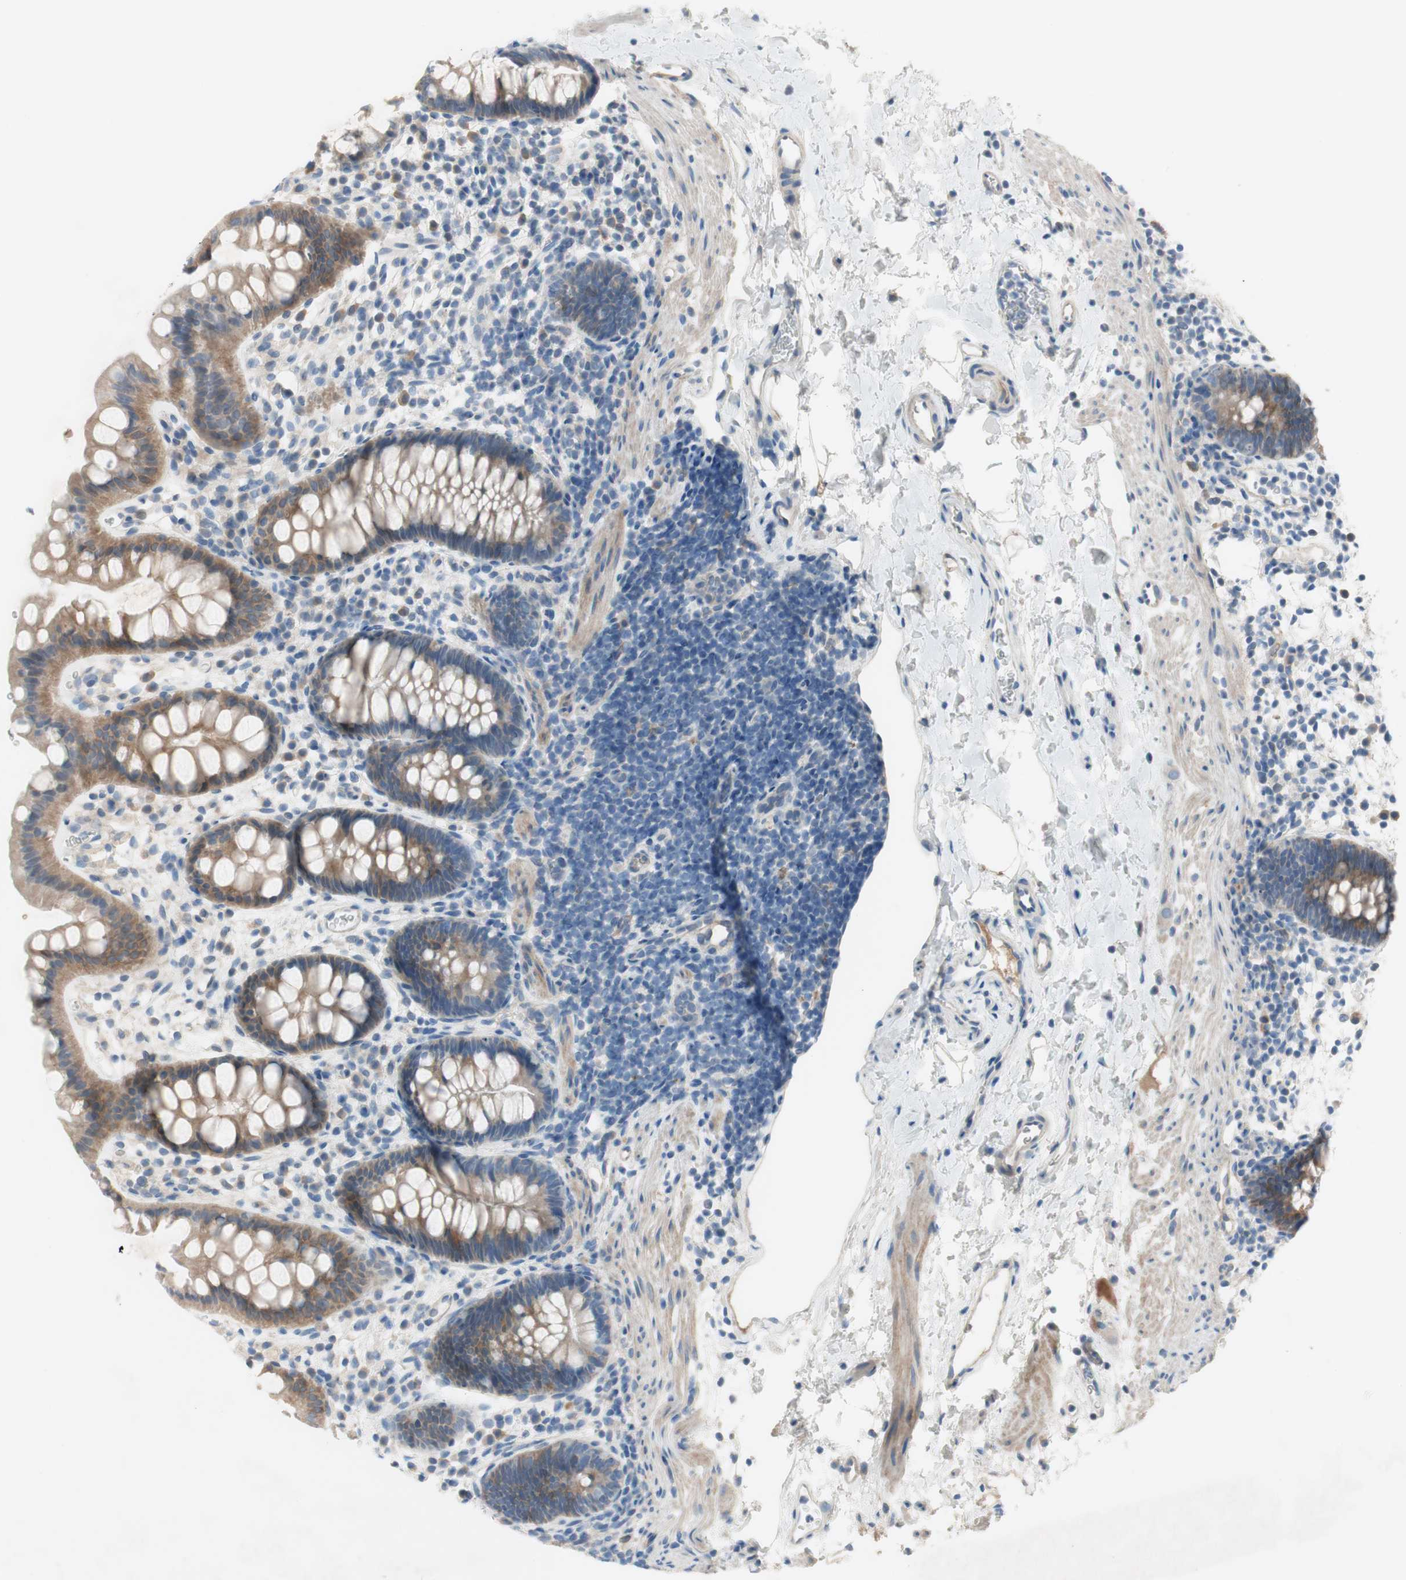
{"staining": {"intensity": "weak", "quantity": ">75%", "location": "cytoplasmic/membranous"}, "tissue": "rectum", "cell_type": "Glandular cells", "image_type": "normal", "snomed": [{"axis": "morphology", "description": "Normal tissue, NOS"}, {"axis": "topography", "description": "Rectum"}], "caption": "Brown immunohistochemical staining in normal rectum displays weak cytoplasmic/membranous expression in about >75% of glandular cells. The staining is performed using DAB brown chromogen to label protein expression. The nuclei are counter-stained blue using hematoxylin.", "gene": "FDFT1", "patient": {"sex": "female", "age": 24}}